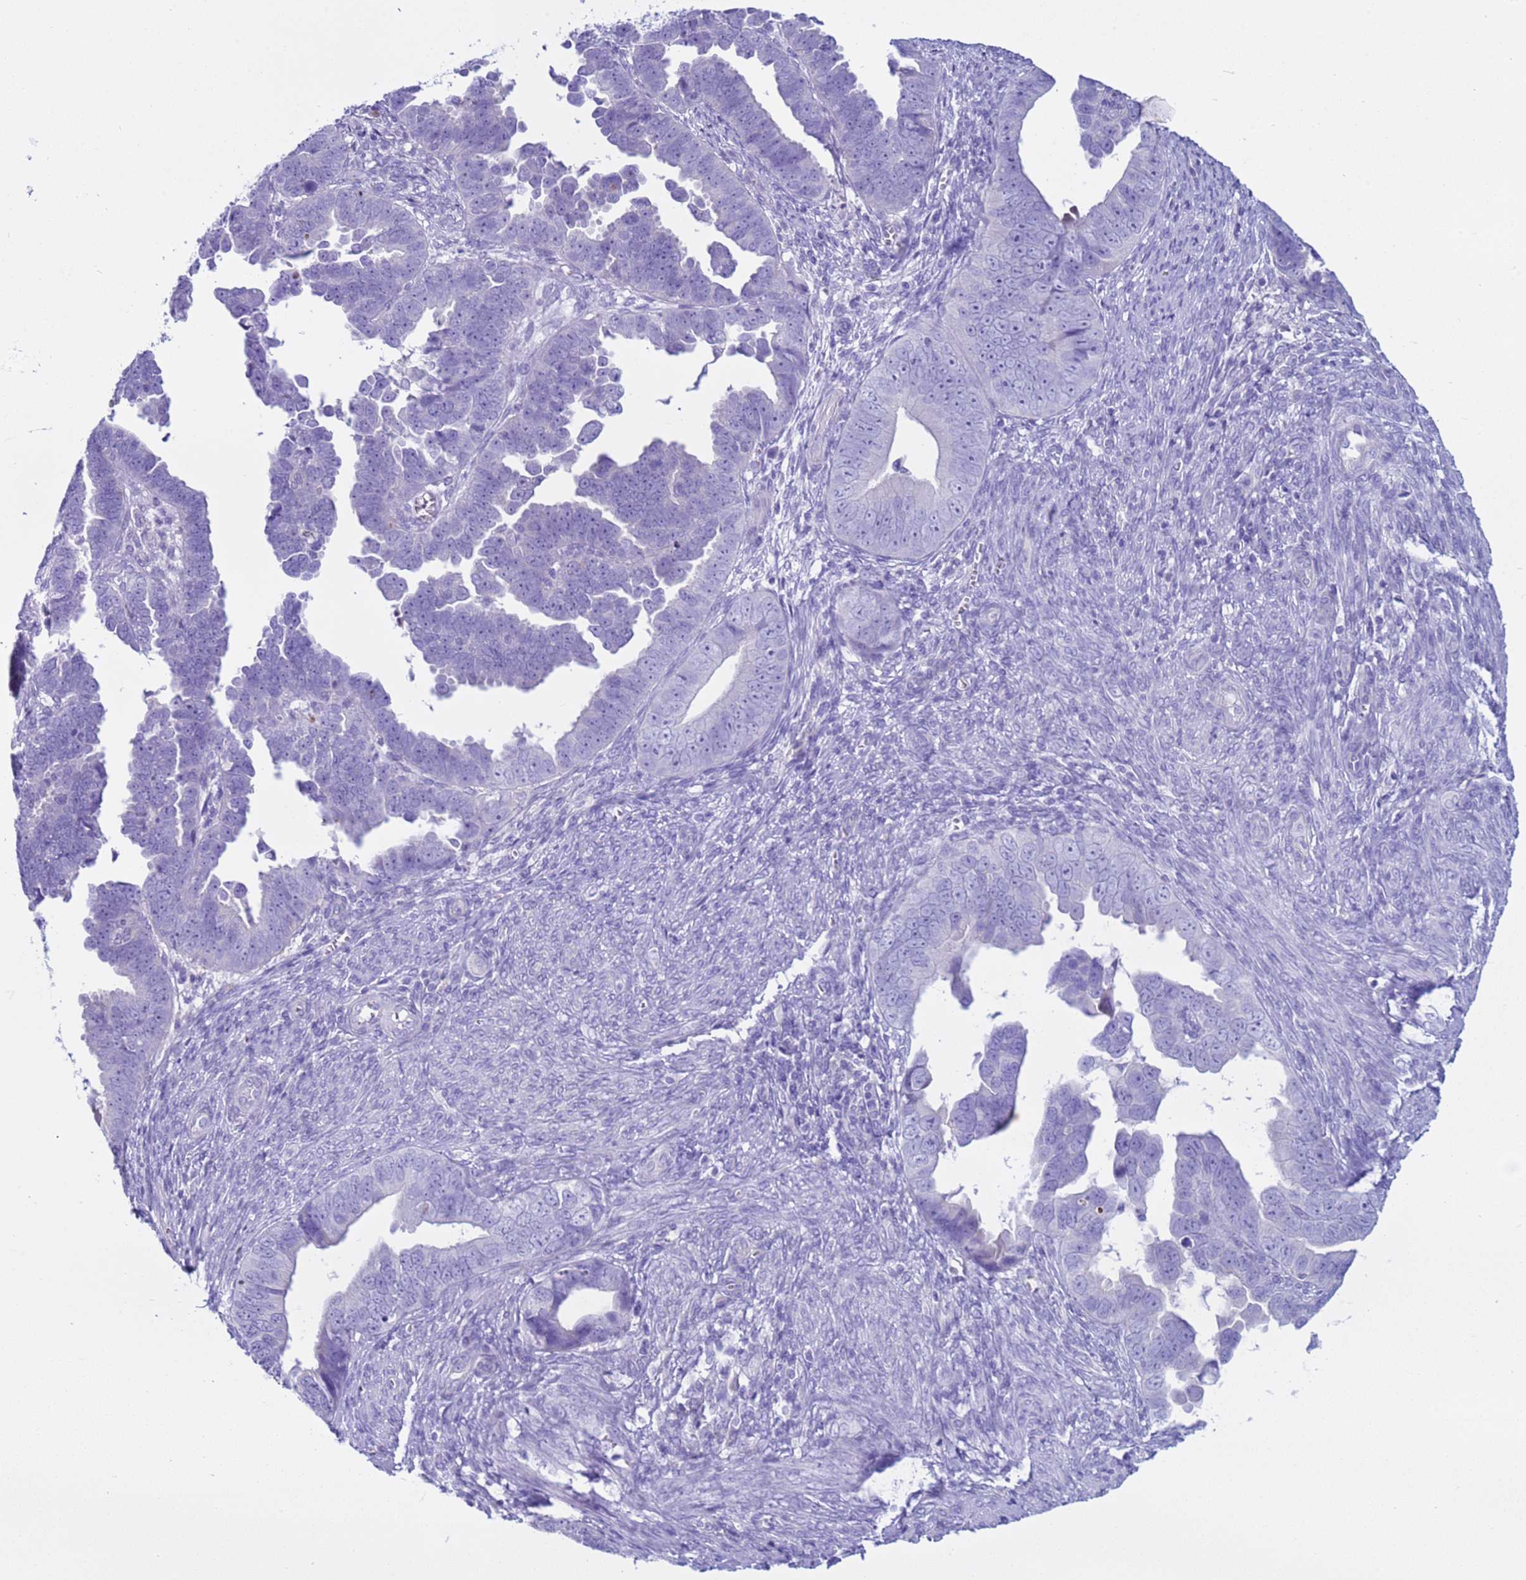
{"staining": {"intensity": "negative", "quantity": "none", "location": "none"}, "tissue": "endometrial cancer", "cell_type": "Tumor cells", "image_type": "cancer", "snomed": [{"axis": "morphology", "description": "Adenocarcinoma, NOS"}, {"axis": "topography", "description": "Endometrium"}], "caption": "Endometrial cancer (adenocarcinoma) was stained to show a protein in brown. There is no significant staining in tumor cells.", "gene": "CST4", "patient": {"sex": "female", "age": 75}}